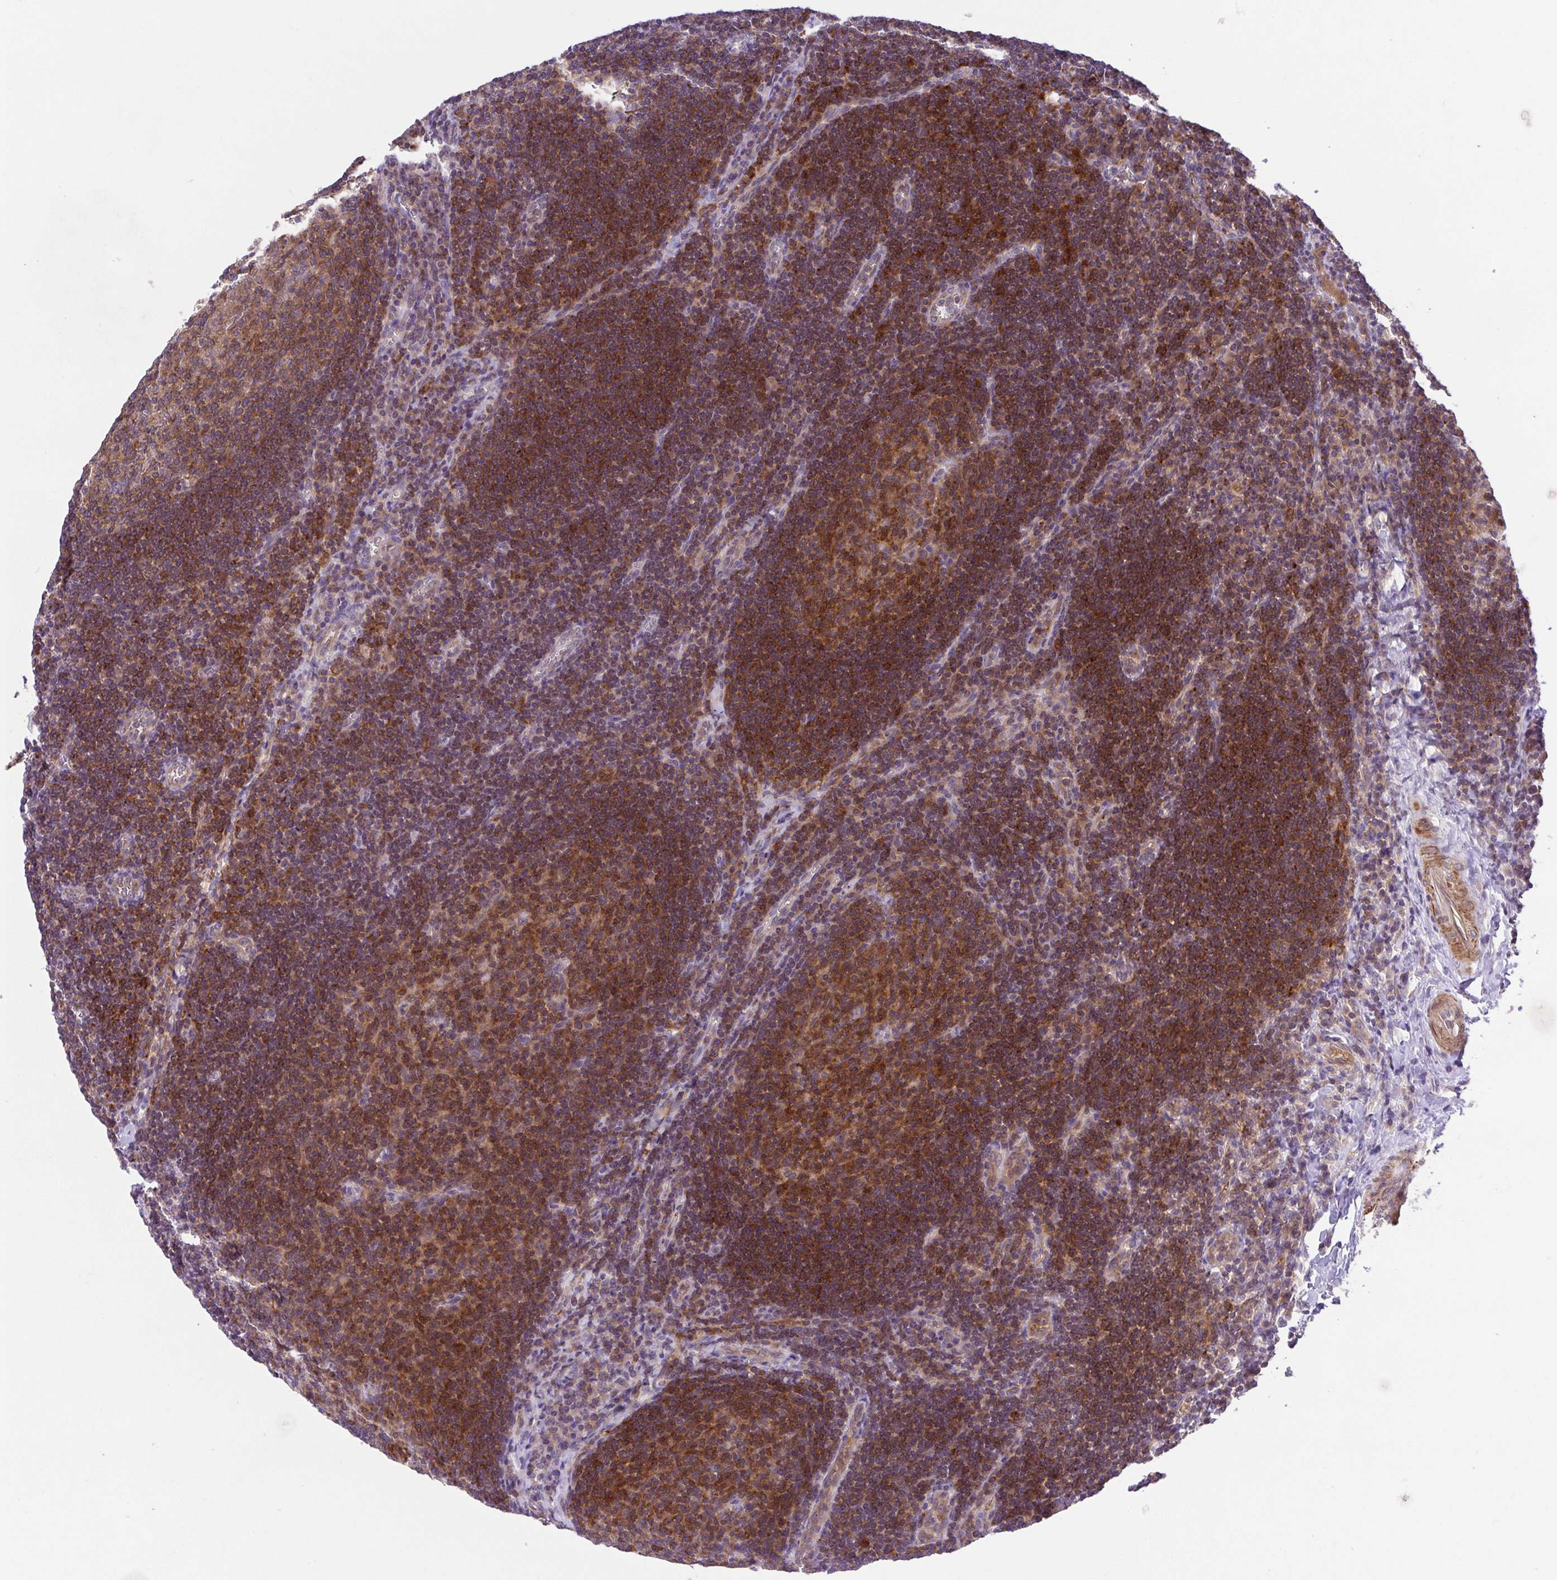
{"staining": {"intensity": "moderate", "quantity": ">75%", "location": "cytoplasmic/membranous"}, "tissue": "lymph node", "cell_type": "Germinal center cells", "image_type": "normal", "snomed": [{"axis": "morphology", "description": "Normal tissue, NOS"}, {"axis": "topography", "description": "Lymph node"}], "caption": "An image of lymph node stained for a protein displays moderate cytoplasmic/membranous brown staining in germinal center cells. (DAB IHC, brown staining for protein, blue staining for nuclei).", "gene": "IDE", "patient": {"sex": "male", "age": 67}}